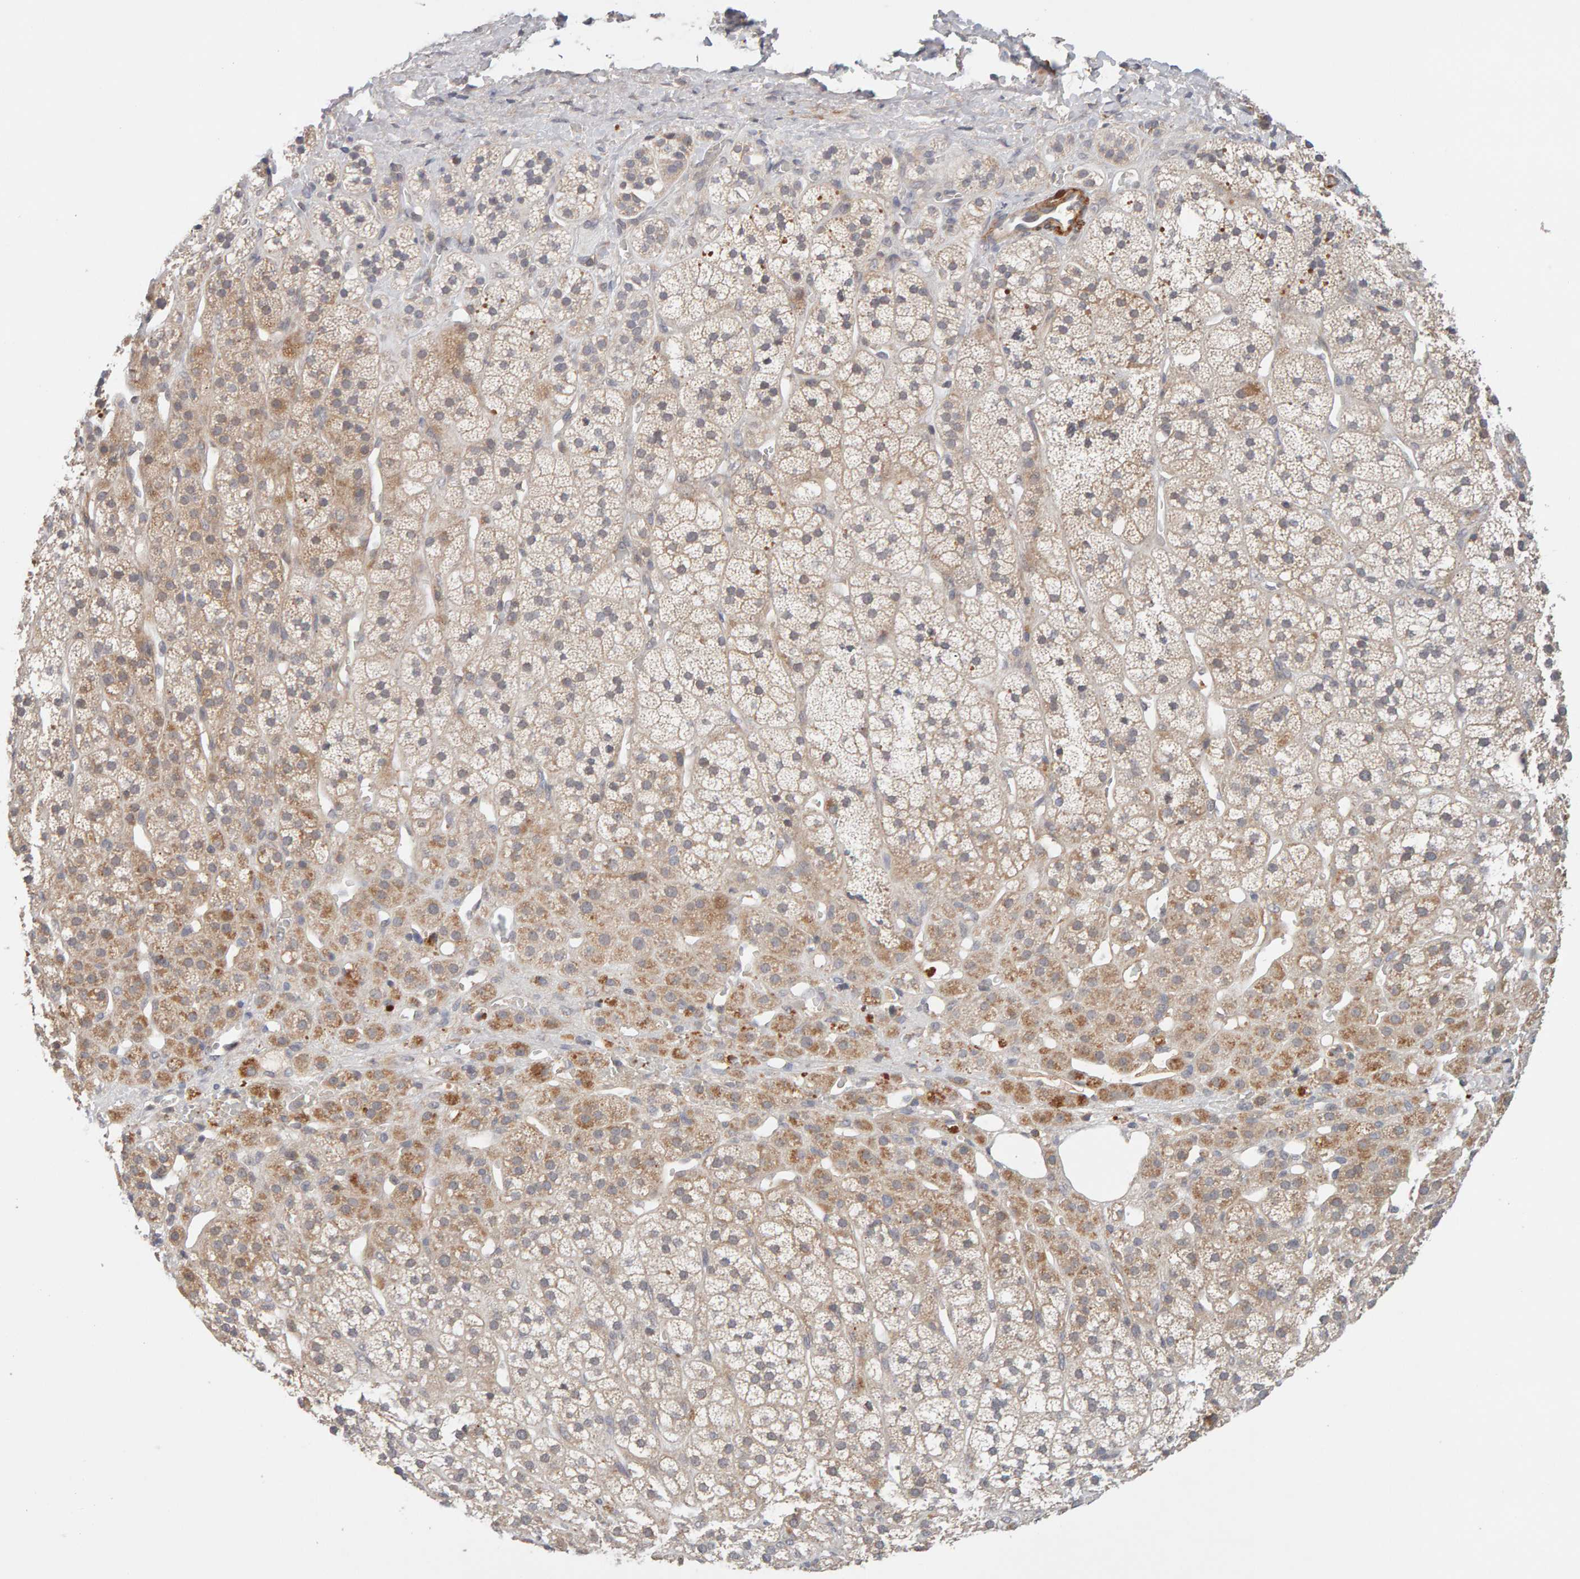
{"staining": {"intensity": "moderate", "quantity": "25%-75%", "location": "cytoplasmic/membranous"}, "tissue": "adrenal gland", "cell_type": "Glandular cells", "image_type": "normal", "snomed": [{"axis": "morphology", "description": "Normal tissue, NOS"}, {"axis": "topography", "description": "Adrenal gland"}], "caption": "Glandular cells reveal medium levels of moderate cytoplasmic/membranous expression in about 25%-75% of cells in benign human adrenal gland.", "gene": "NUDCD1", "patient": {"sex": "male", "age": 56}}